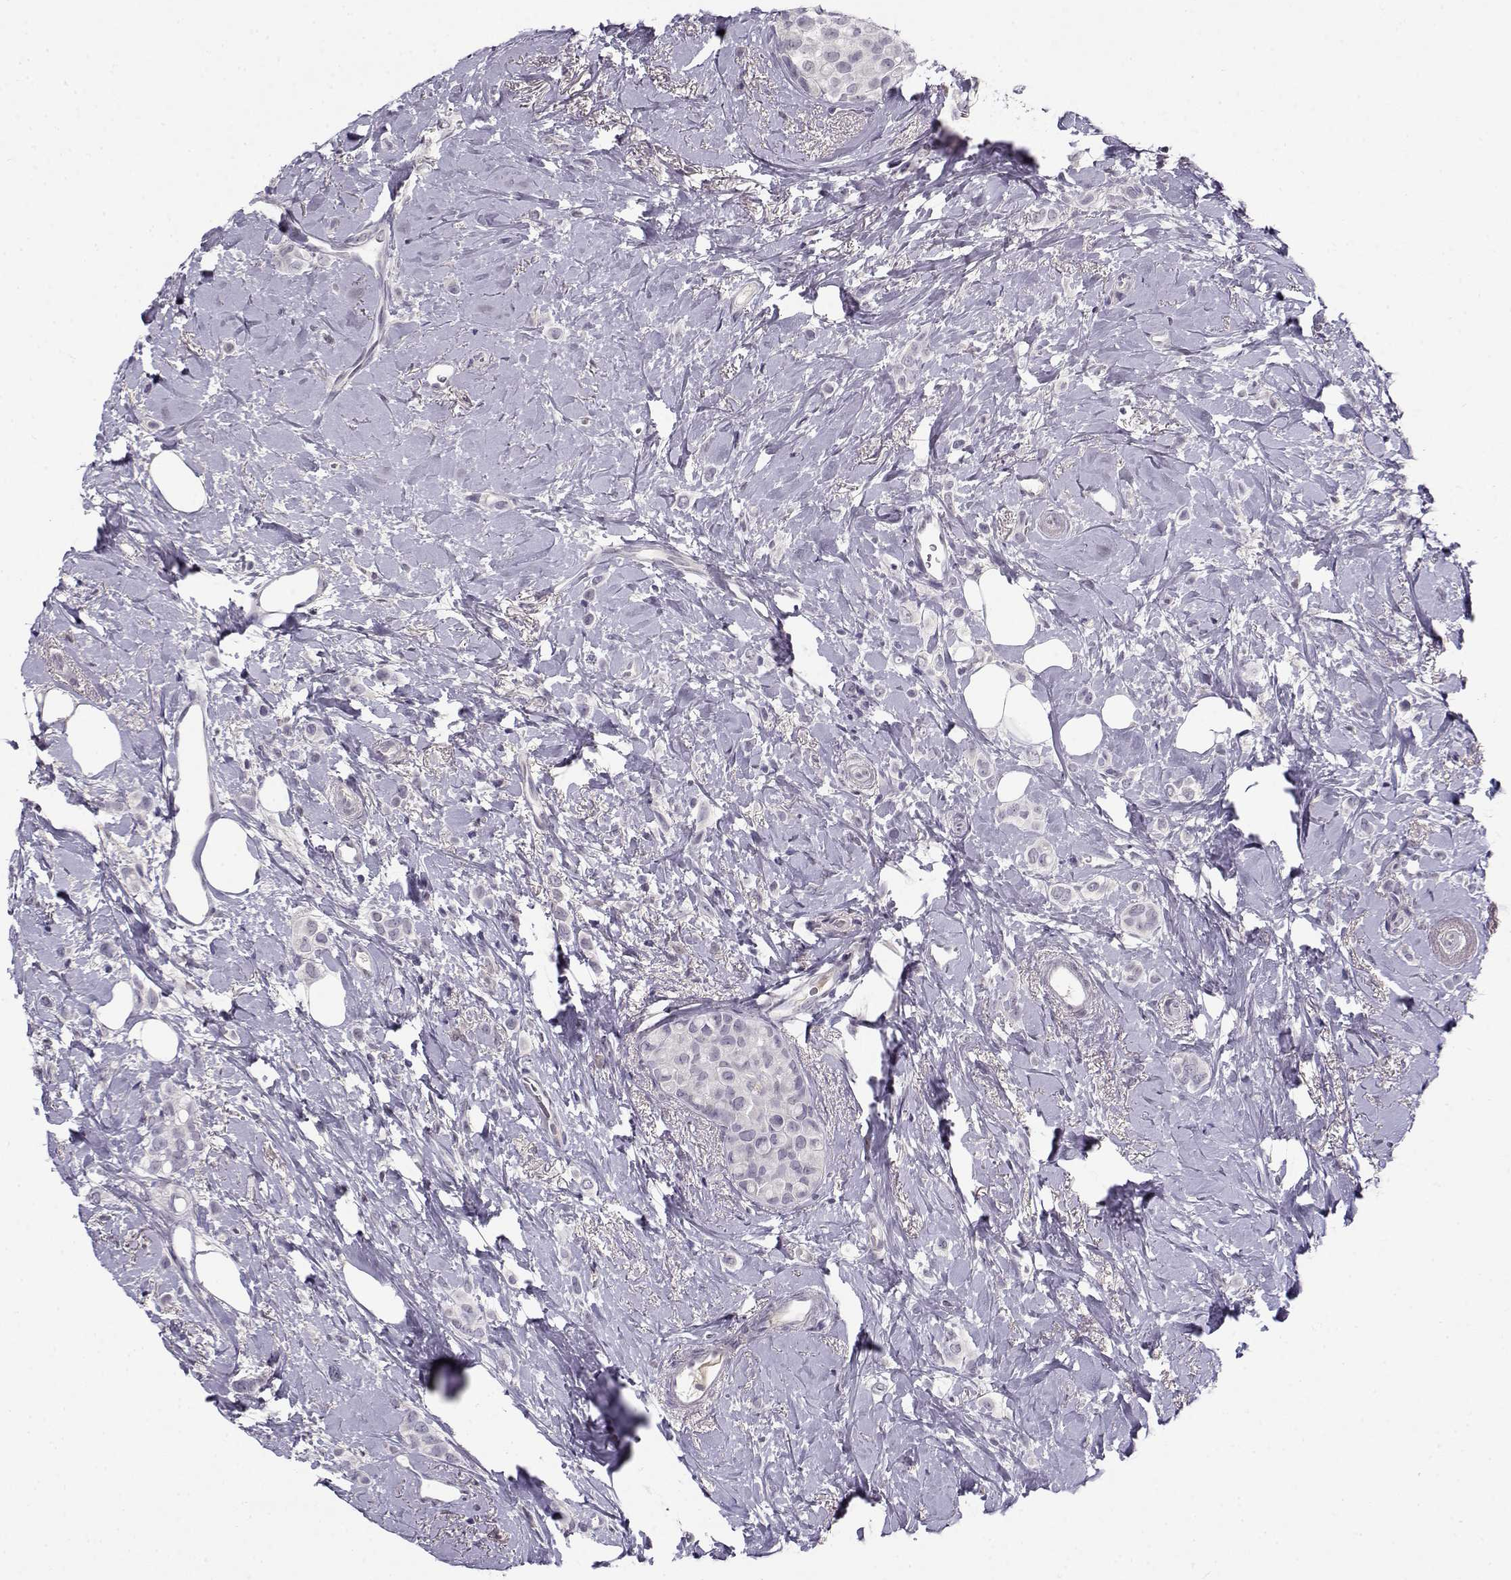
{"staining": {"intensity": "negative", "quantity": "none", "location": "none"}, "tissue": "breast cancer", "cell_type": "Tumor cells", "image_type": "cancer", "snomed": [{"axis": "morphology", "description": "Lobular carcinoma"}, {"axis": "topography", "description": "Breast"}], "caption": "Lobular carcinoma (breast) was stained to show a protein in brown. There is no significant staining in tumor cells. (Stains: DAB immunohistochemistry (IHC) with hematoxylin counter stain, Microscopy: brightfield microscopy at high magnification).", "gene": "C16orf86", "patient": {"sex": "female", "age": 66}}